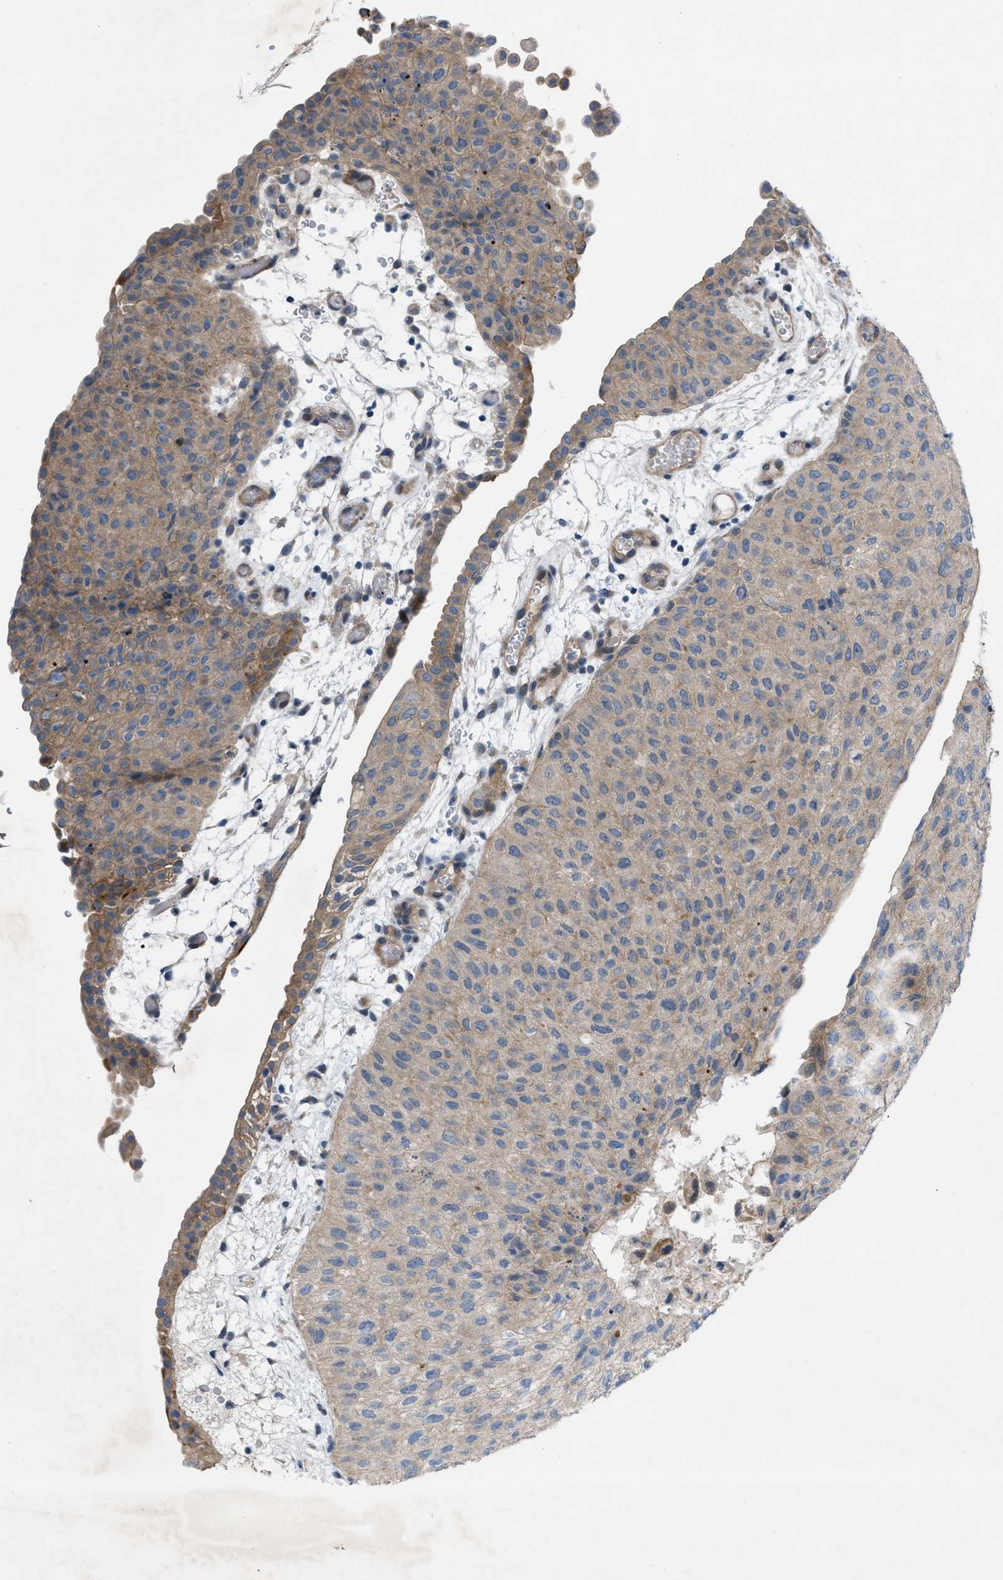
{"staining": {"intensity": "moderate", "quantity": ">75%", "location": "cytoplasmic/membranous"}, "tissue": "urothelial cancer", "cell_type": "Tumor cells", "image_type": "cancer", "snomed": [{"axis": "morphology", "description": "Urothelial carcinoma, Low grade"}, {"axis": "morphology", "description": "Urothelial carcinoma, High grade"}, {"axis": "topography", "description": "Urinary bladder"}], "caption": "Tumor cells show moderate cytoplasmic/membranous expression in approximately >75% of cells in urothelial cancer.", "gene": "NDEL1", "patient": {"sex": "male", "age": 35}}